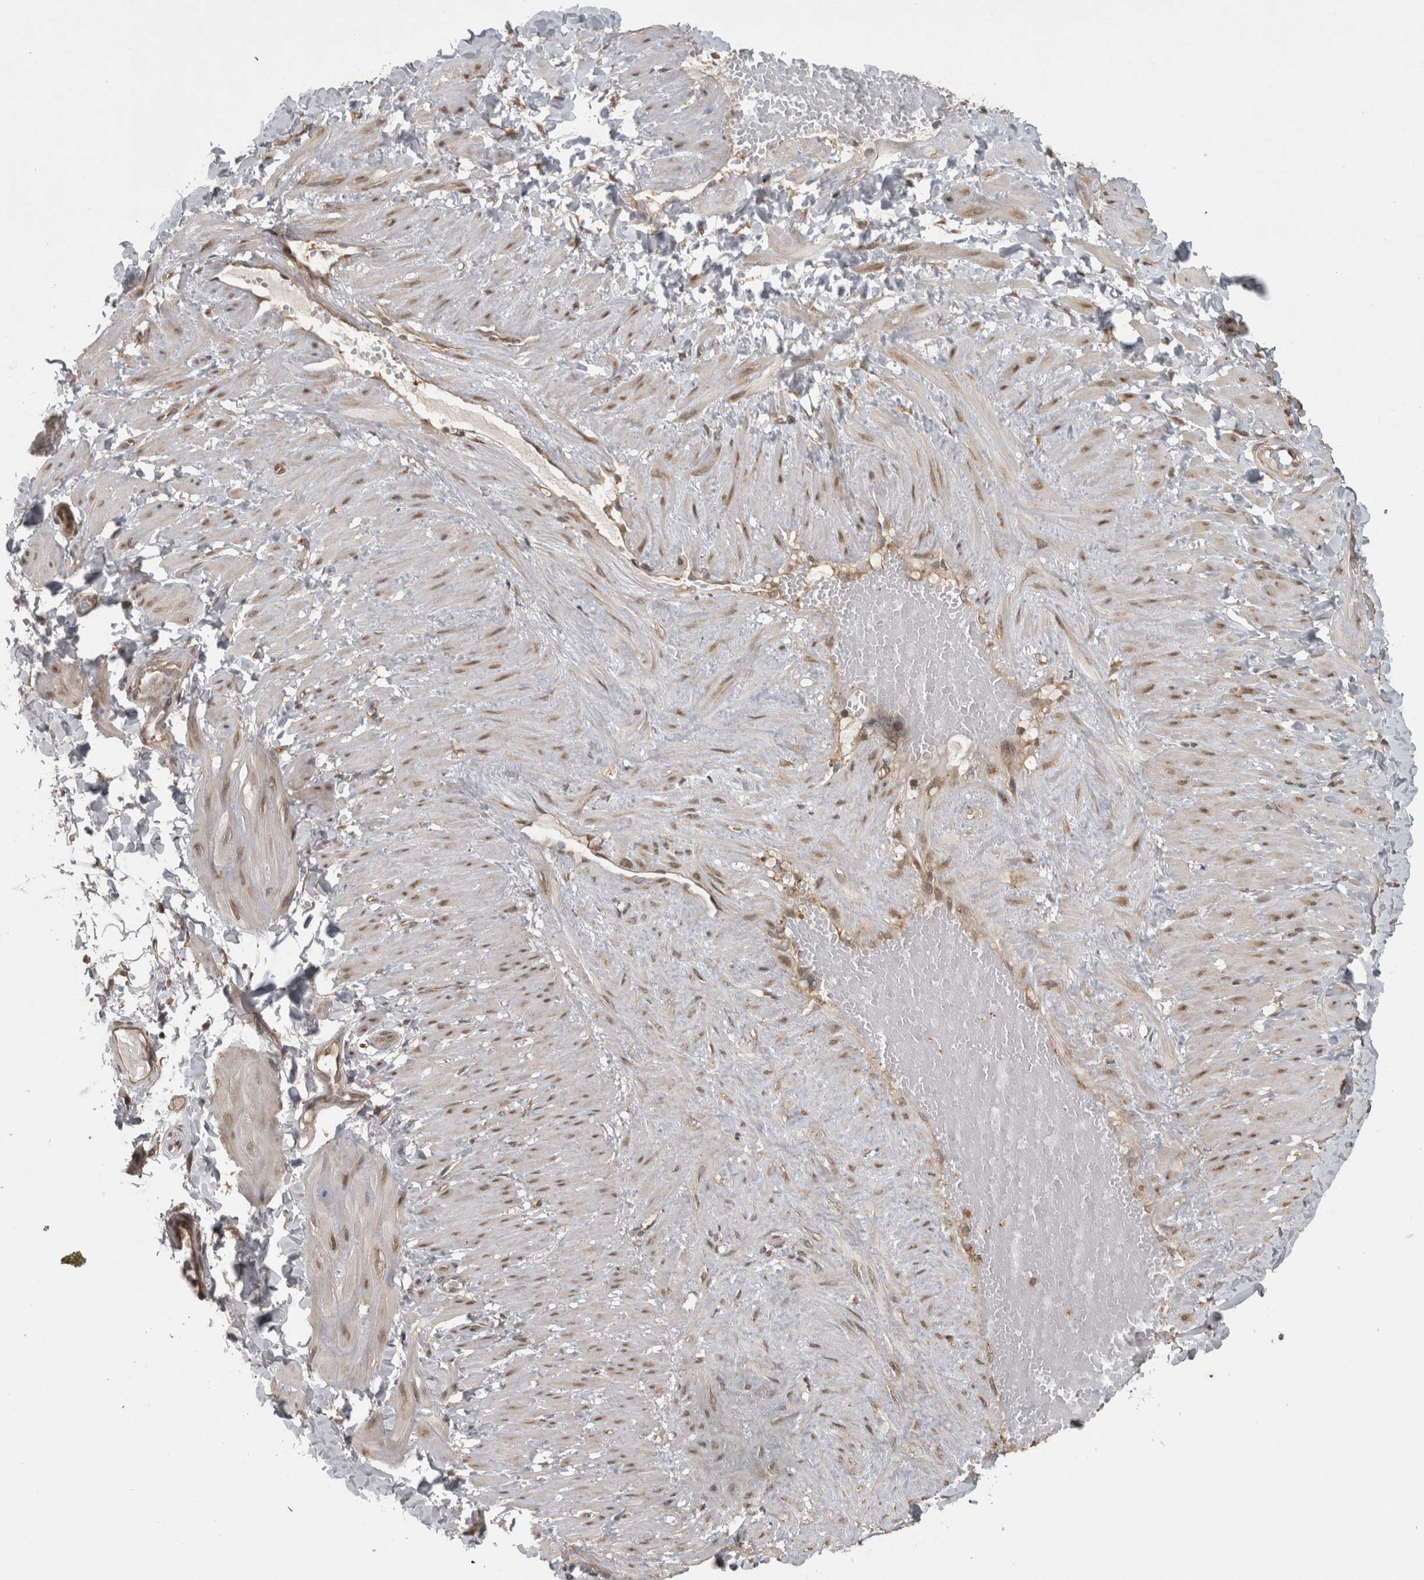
{"staining": {"intensity": "negative", "quantity": "none", "location": "none"}, "tissue": "adipose tissue", "cell_type": "Adipocytes", "image_type": "normal", "snomed": [{"axis": "morphology", "description": "Normal tissue, NOS"}, {"axis": "topography", "description": "Adipose tissue"}, {"axis": "topography", "description": "Vascular tissue"}, {"axis": "topography", "description": "Peripheral nerve tissue"}], "caption": "Immunohistochemistry histopathology image of unremarkable adipose tissue stained for a protein (brown), which demonstrates no expression in adipocytes.", "gene": "ATXN2", "patient": {"sex": "male", "age": 25}}